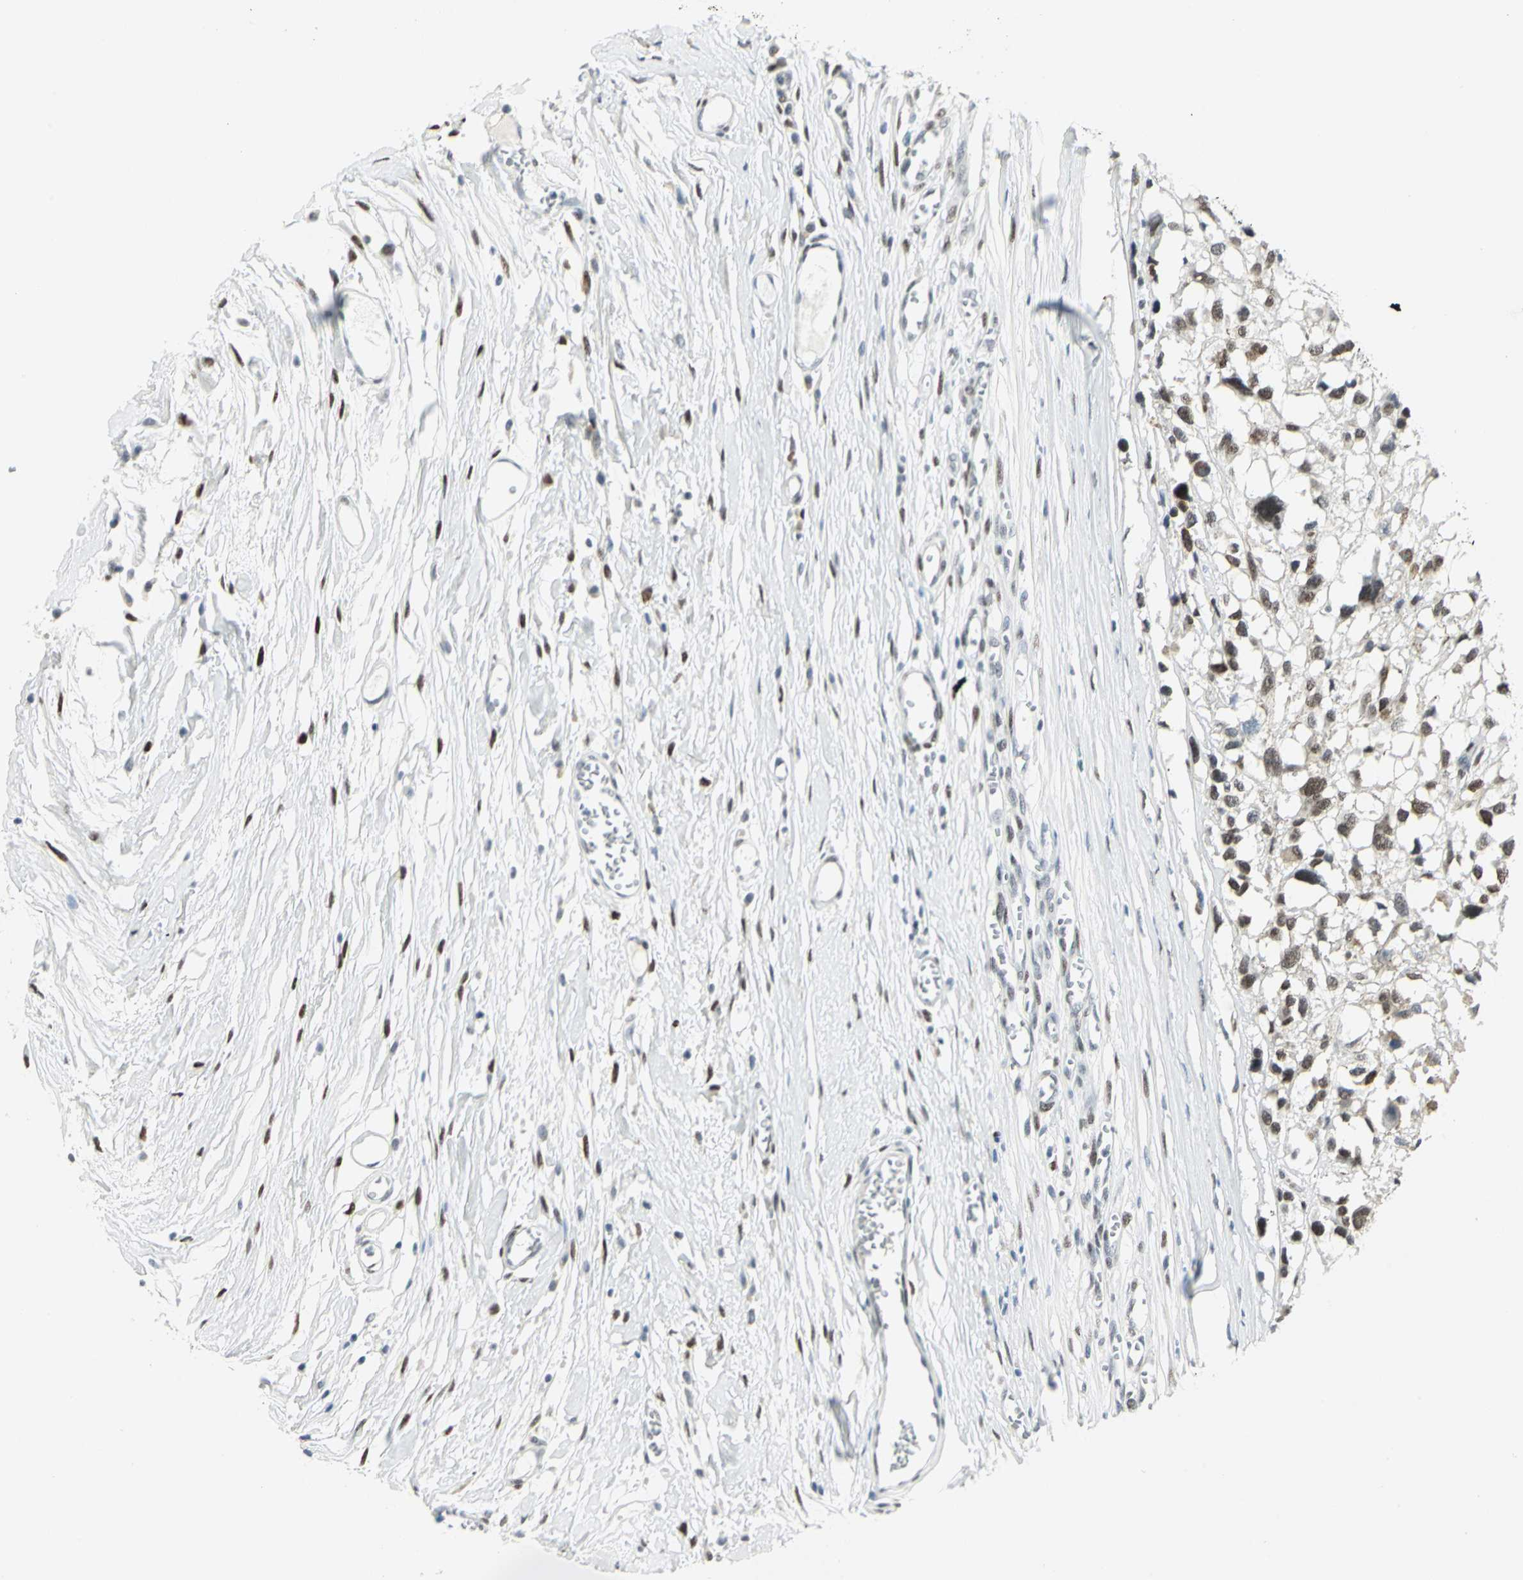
{"staining": {"intensity": "moderate", "quantity": ">75%", "location": "nuclear"}, "tissue": "melanoma", "cell_type": "Tumor cells", "image_type": "cancer", "snomed": [{"axis": "morphology", "description": "Malignant melanoma, Metastatic site"}, {"axis": "topography", "description": "Lymph node"}], "caption": "The immunohistochemical stain highlights moderate nuclear expression in tumor cells of malignant melanoma (metastatic site) tissue.", "gene": "MEIS2", "patient": {"sex": "male", "age": 59}}